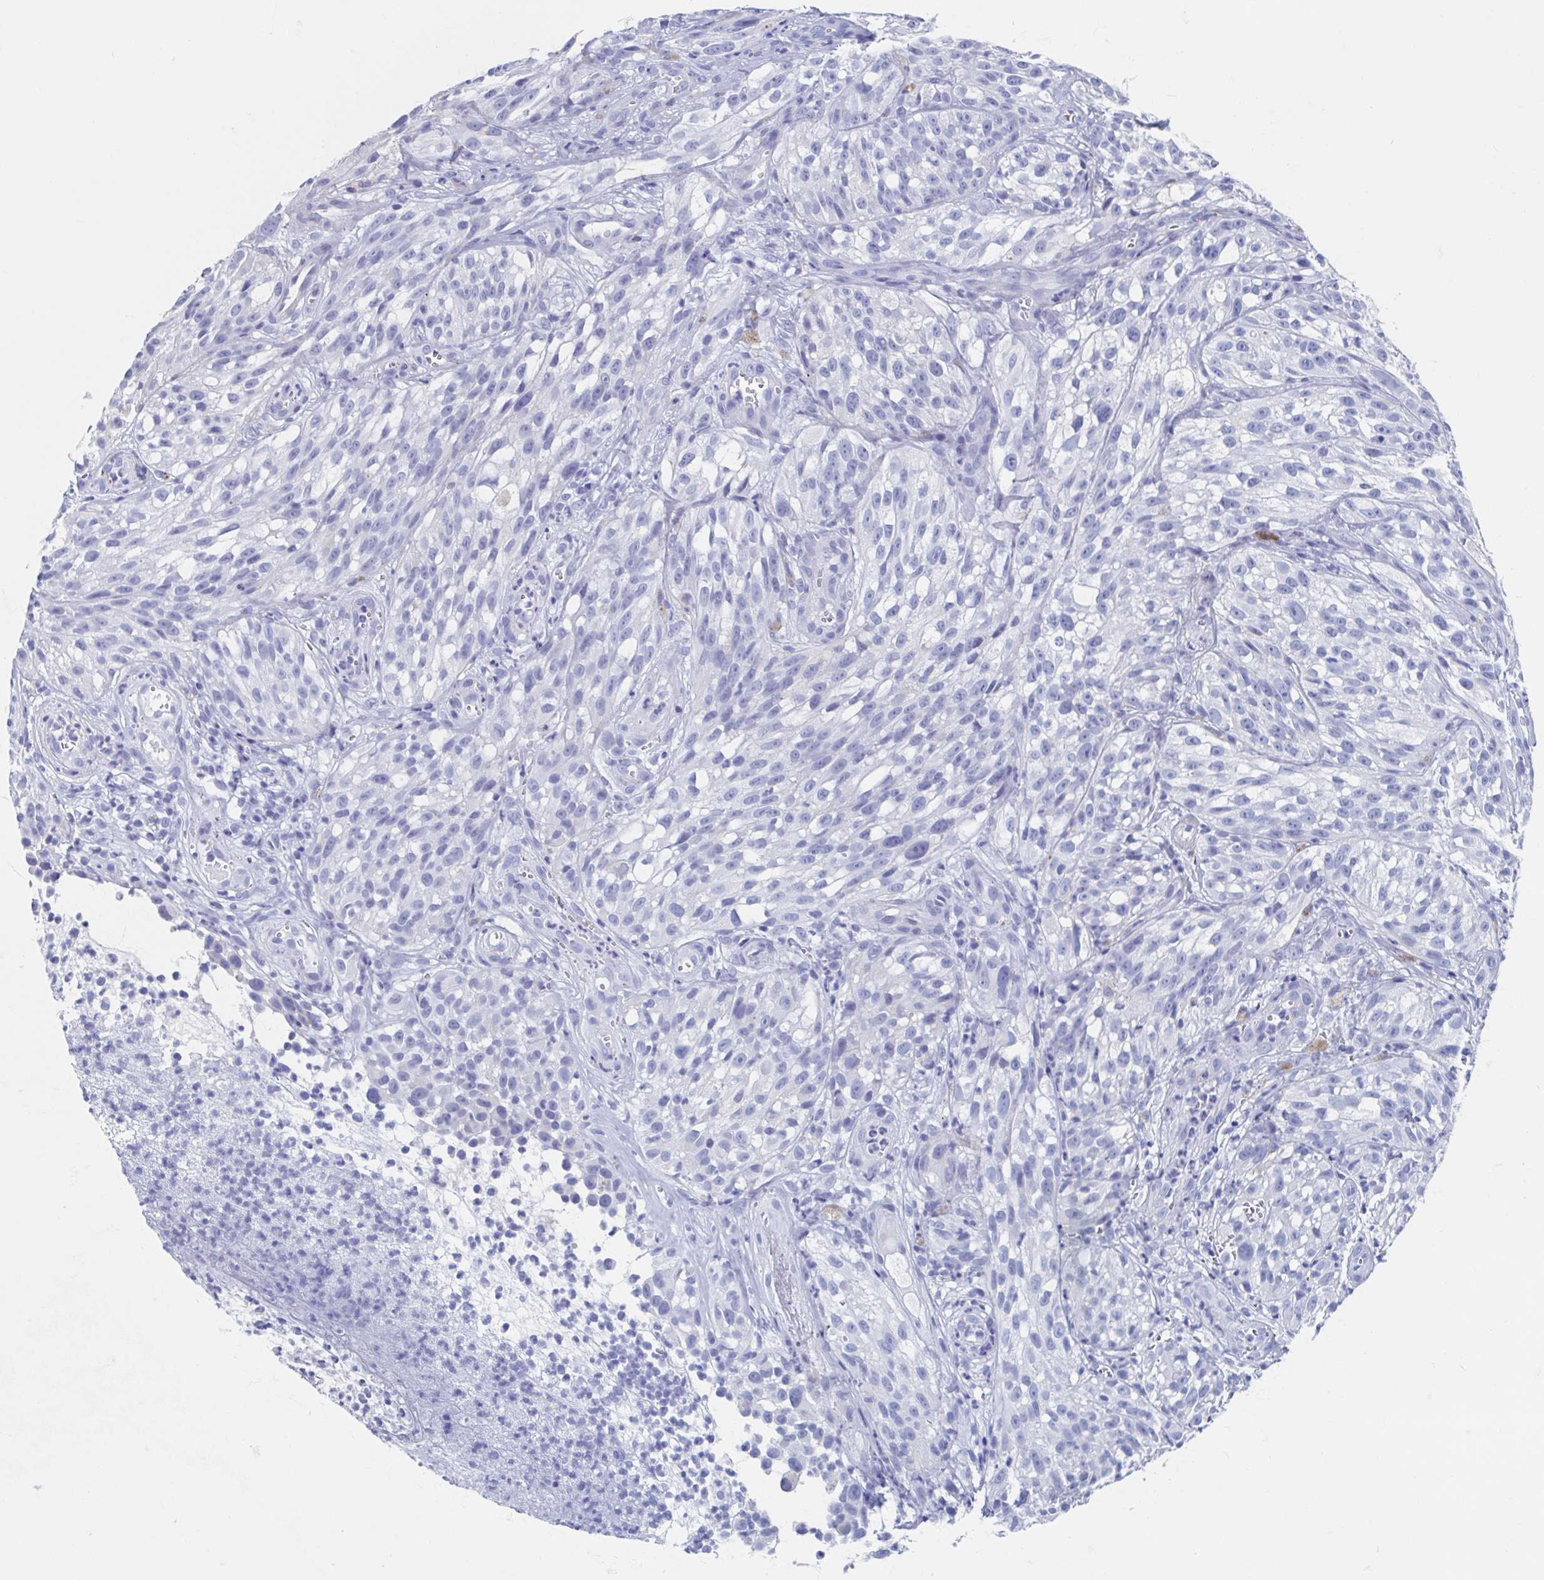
{"staining": {"intensity": "negative", "quantity": "none", "location": "none"}, "tissue": "melanoma", "cell_type": "Tumor cells", "image_type": "cancer", "snomed": [{"axis": "morphology", "description": "Malignant melanoma, NOS"}, {"axis": "topography", "description": "Skin"}], "caption": "A micrograph of melanoma stained for a protein reveals no brown staining in tumor cells.", "gene": "SHCBP1L", "patient": {"sex": "female", "age": 85}}